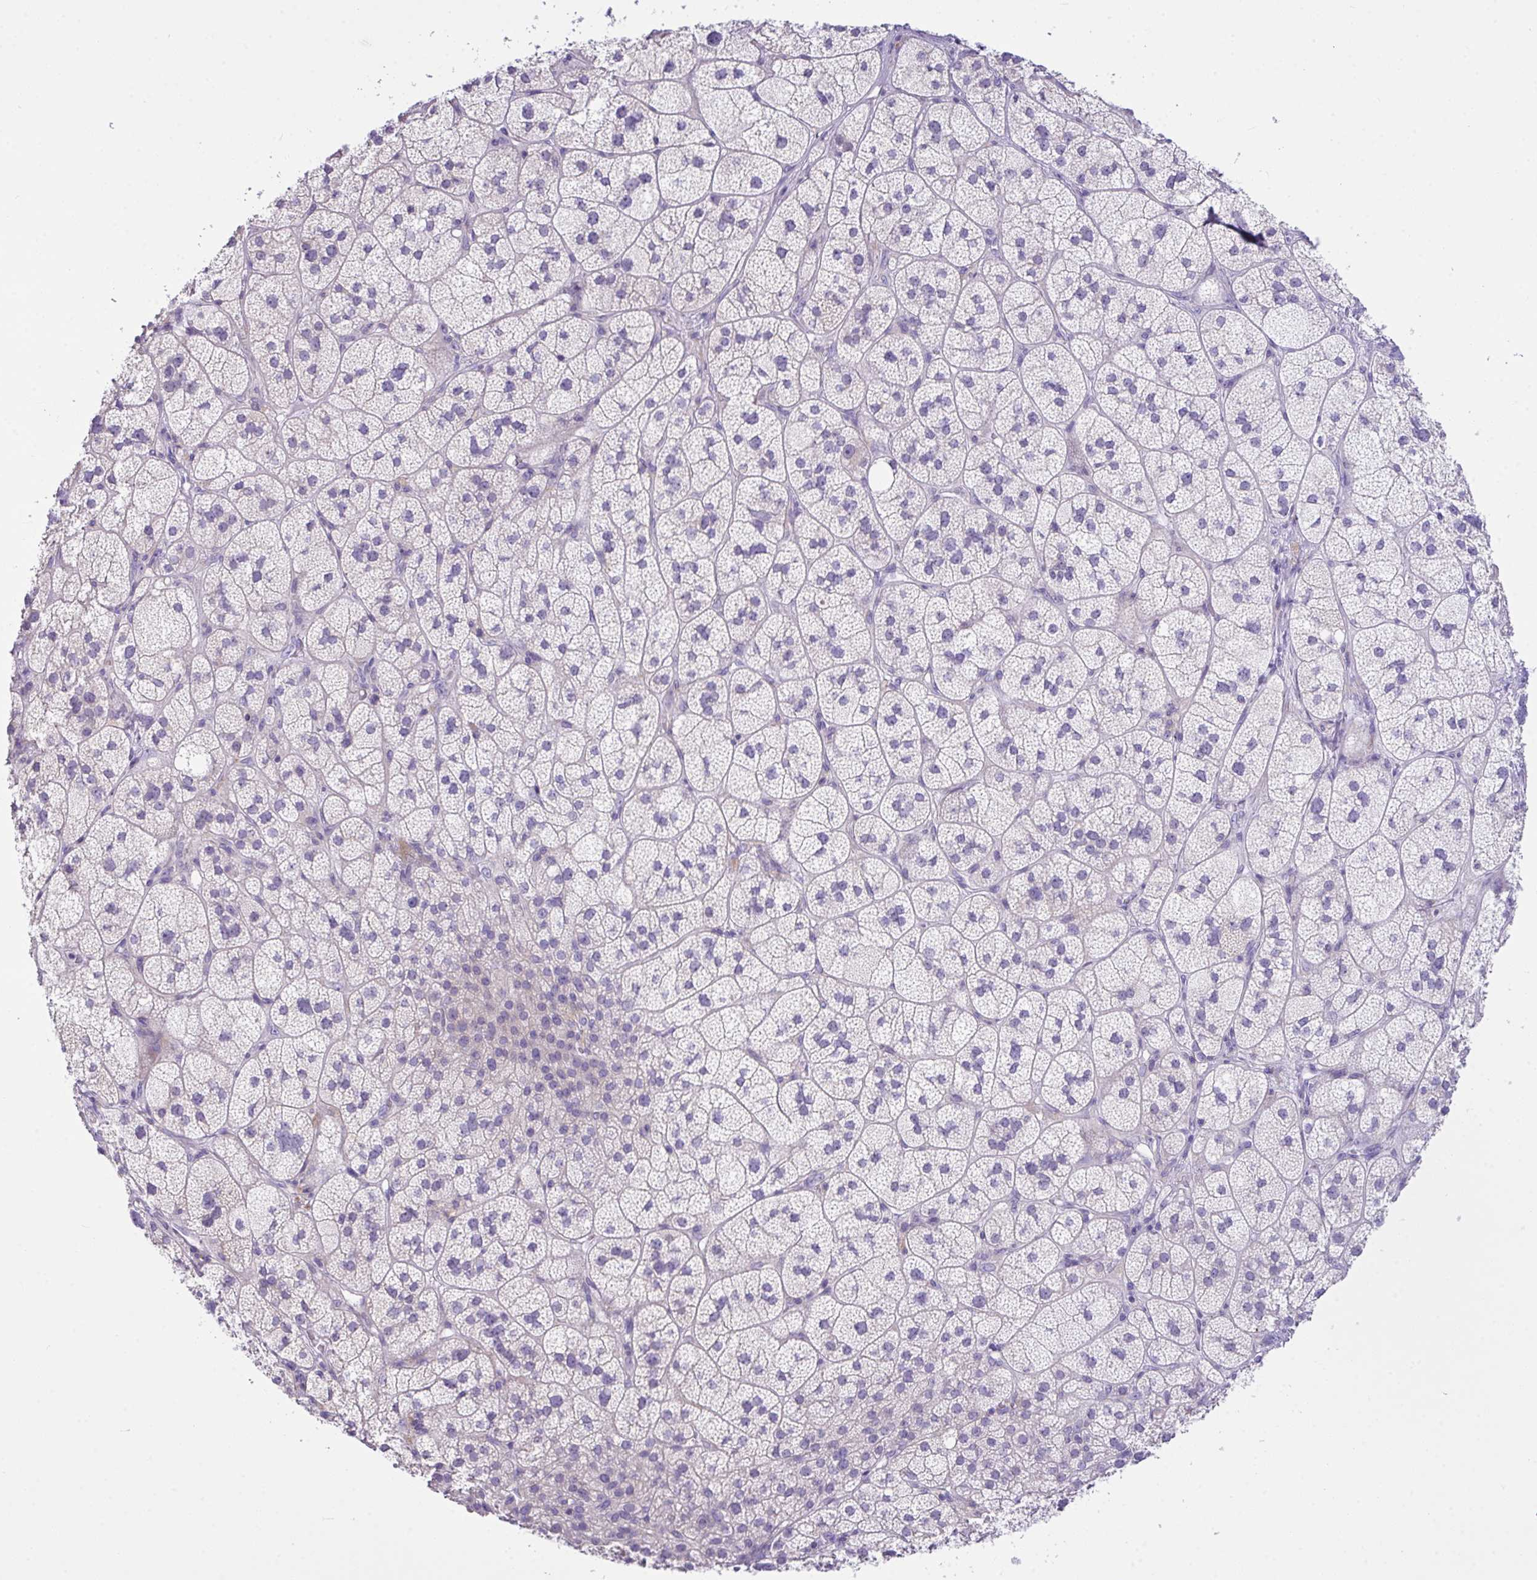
{"staining": {"intensity": "weak", "quantity": "<25%", "location": "cytoplasmic/membranous"}, "tissue": "adrenal gland", "cell_type": "Glandular cells", "image_type": "normal", "snomed": [{"axis": "morphology", "description": "Normal tissue, NOS"}, {"axis": "topography", "description": "Adrenal gland"}], "caption": "Immunohistochemical staining of unremarkable human adrenal gland displays no significant expression in glandular cells. (Brightfield microscopy of DAB immunohistochemistry at high magnification).", "gene": "D2HGDH", "patient": {"sex": "female", "age": 60}}